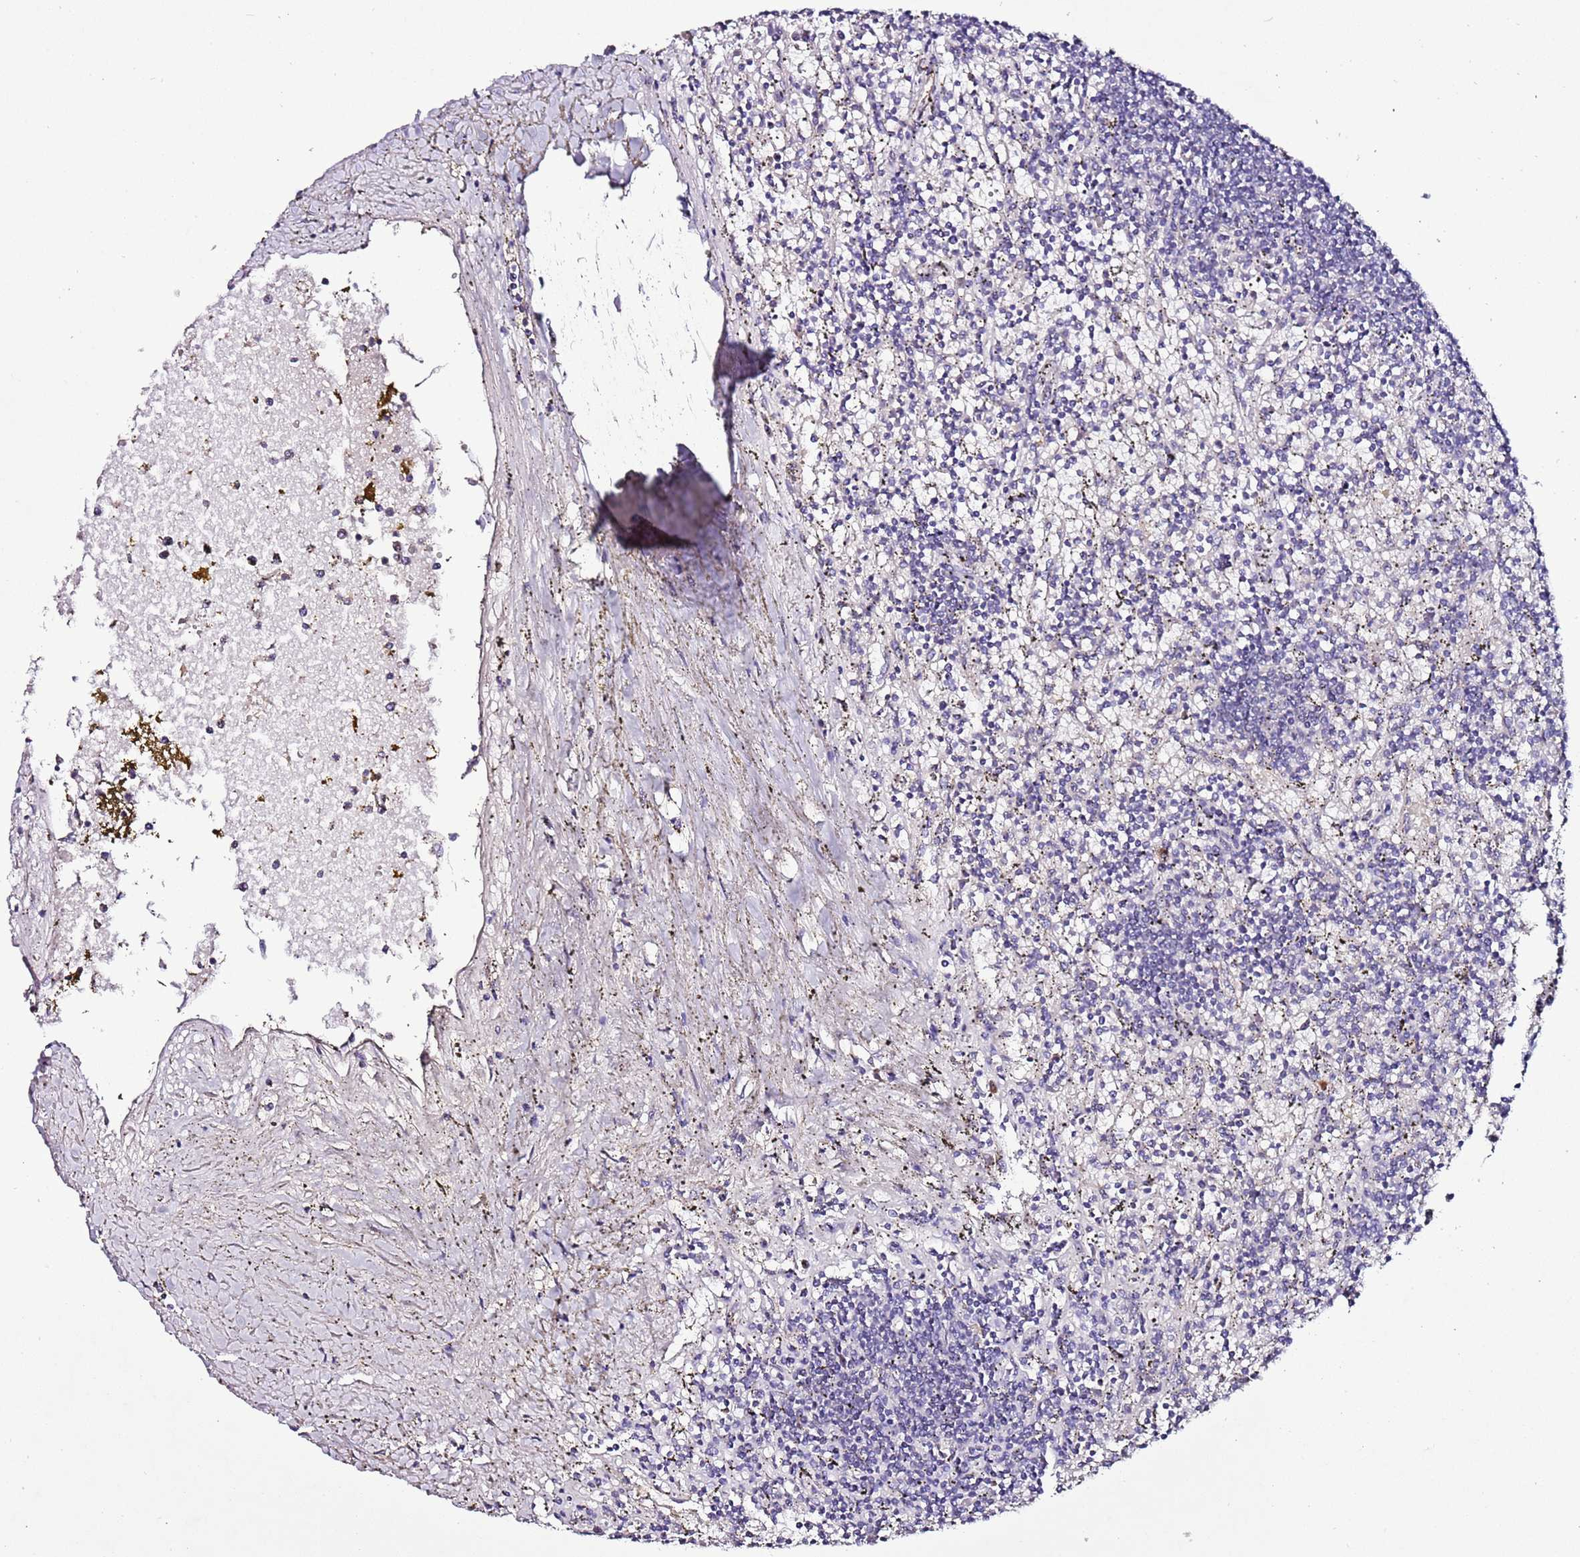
{"staining": {"intensity": "negative", "quantity": "none", "location": "none"}, "tissue": "lymphoma", "cell_type": "Tumor cells", "image_type": "cancer", "snomed": [{"axis": "morphology", "description": "Malignant lymphoma, non-Hodgkin's type, Low grade"}, {"axis": "topography", "description": "Spleen"}], "caption": "Histopathology image shows no protein expression in tumor cells of lymphoma tissue.", "gene": "FAM20A", "patient": {"sex": "male", "age": 76}}